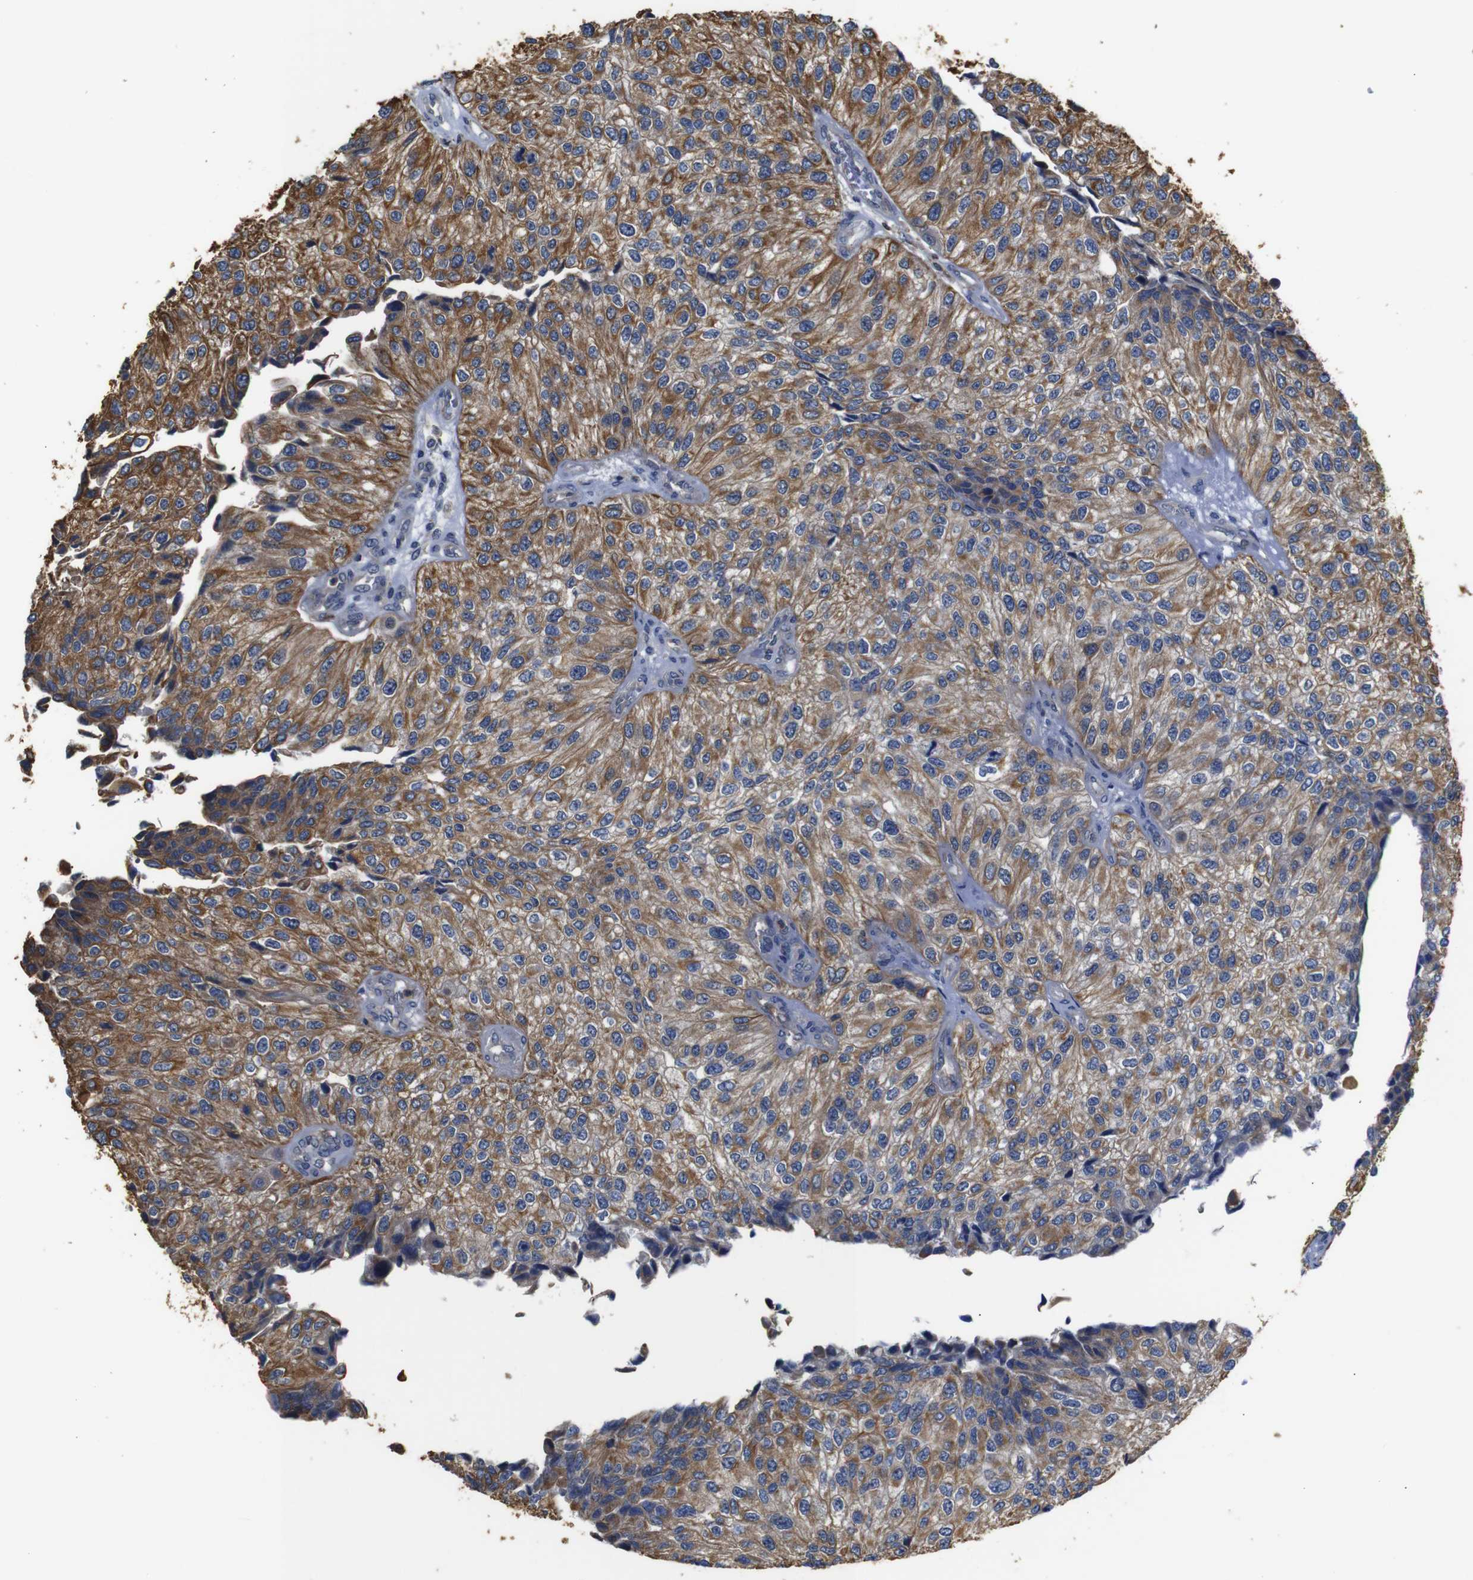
{"staining": {"intensity": "moderate", "quantity": ">75%", "location": "cytoplasmic/membranous"}, "tissue": "urothelial cancer", "cell_type": "Tumor cells", "image_type": "cancer", "snomed": [{"axis": "morphology", "description": "Urothelial carcinoma, High grade"}, {"axis": "topography", "description": "Kidney"}, {"axis": "topography", "description": "Urinary bladder"}], "caption": "A micrograph of human urothelial cancer stained for a protein exhibits moderate cytoplasmic/membranous brown staining in tumor cells.", "gene": "BRWD3", "patient": {"sex": "male", "age": 77}}